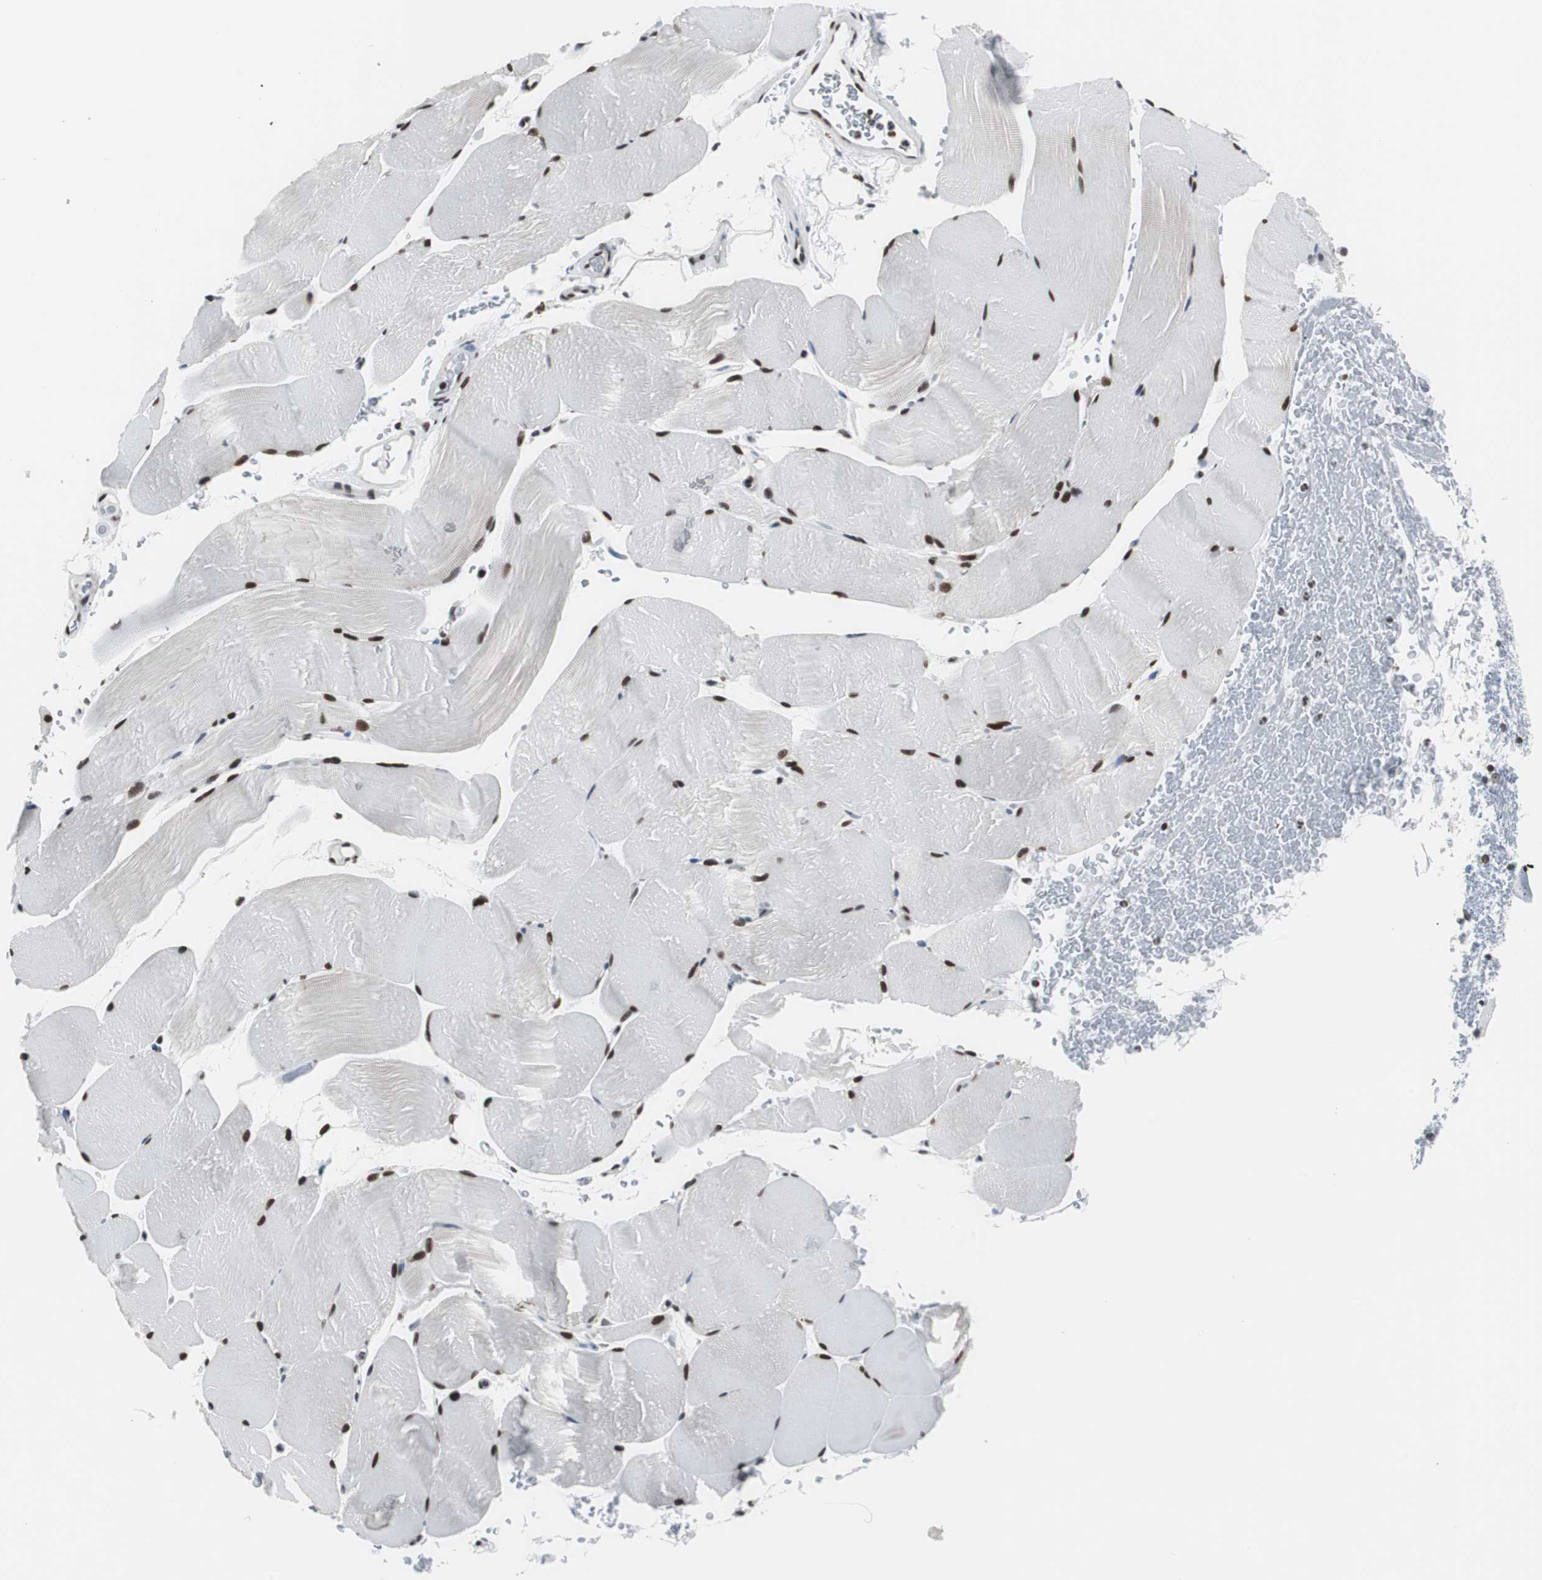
{"staining": {"intensity": "strong", "quantity": ">75%", "location": "nuclear"}, "tissue": "skeletal muscle", "cell_type": "Myocytes", "image_type": "normal", "snomed": [{"axis": "morphology", "description": "Normal tissue, NOS"}, {"axis": "topography", "description": "Skeletal muscle"}], "caption": "Skeletal muscle stained with DAB immunohistochemistry shows high levels of strong nuclear expression in about >75% of myocytes. The staining was performed using DAB, with brown indicating positive protein expression. Nuclei are stained blue with hematoxylin.", "gene": "XRCC1", "patient": {"sex": "female", "age": 37}}